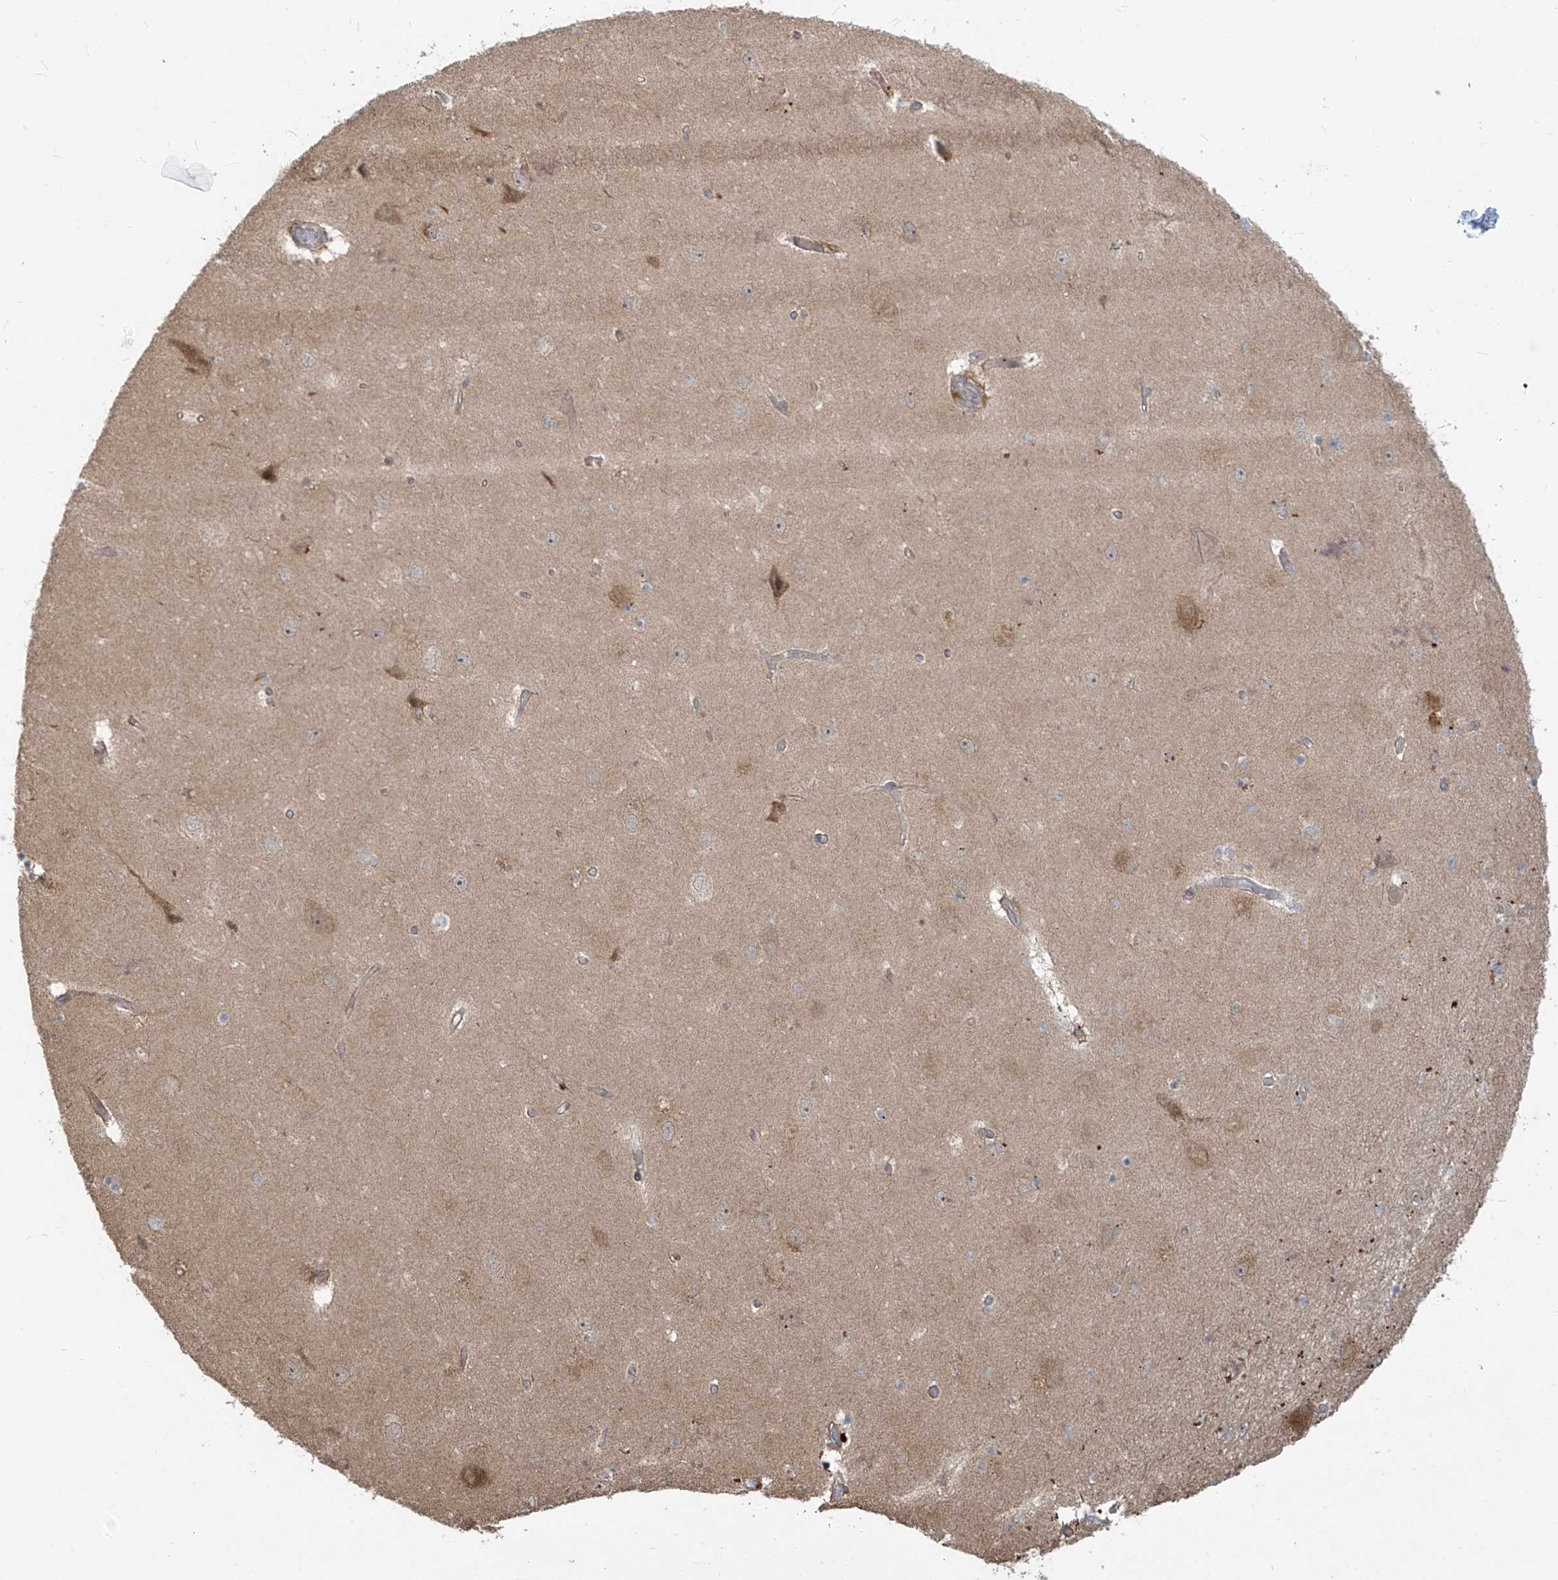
{"staining": {"intensity": "weak", "quantity": "<25%", "location": "cytoplasmic/membranous"}, "tissue": "hippocampus", "cell_type": "Glial cells", "image_type": "normal", "snomed": [{"axis": "morphology", "description": "Normal tissue, NOS"}, {"axis": "topography", "description": "Hippocampus"}], "caption": "Immunohistochemistry photomicrograph of unremarkable hippocampus: hippocampus stained with DAB exhibits no significant protein expression in glial cells.", "gene": "PLEKHM3", "patient": {"sex": "female", "age": 54}}